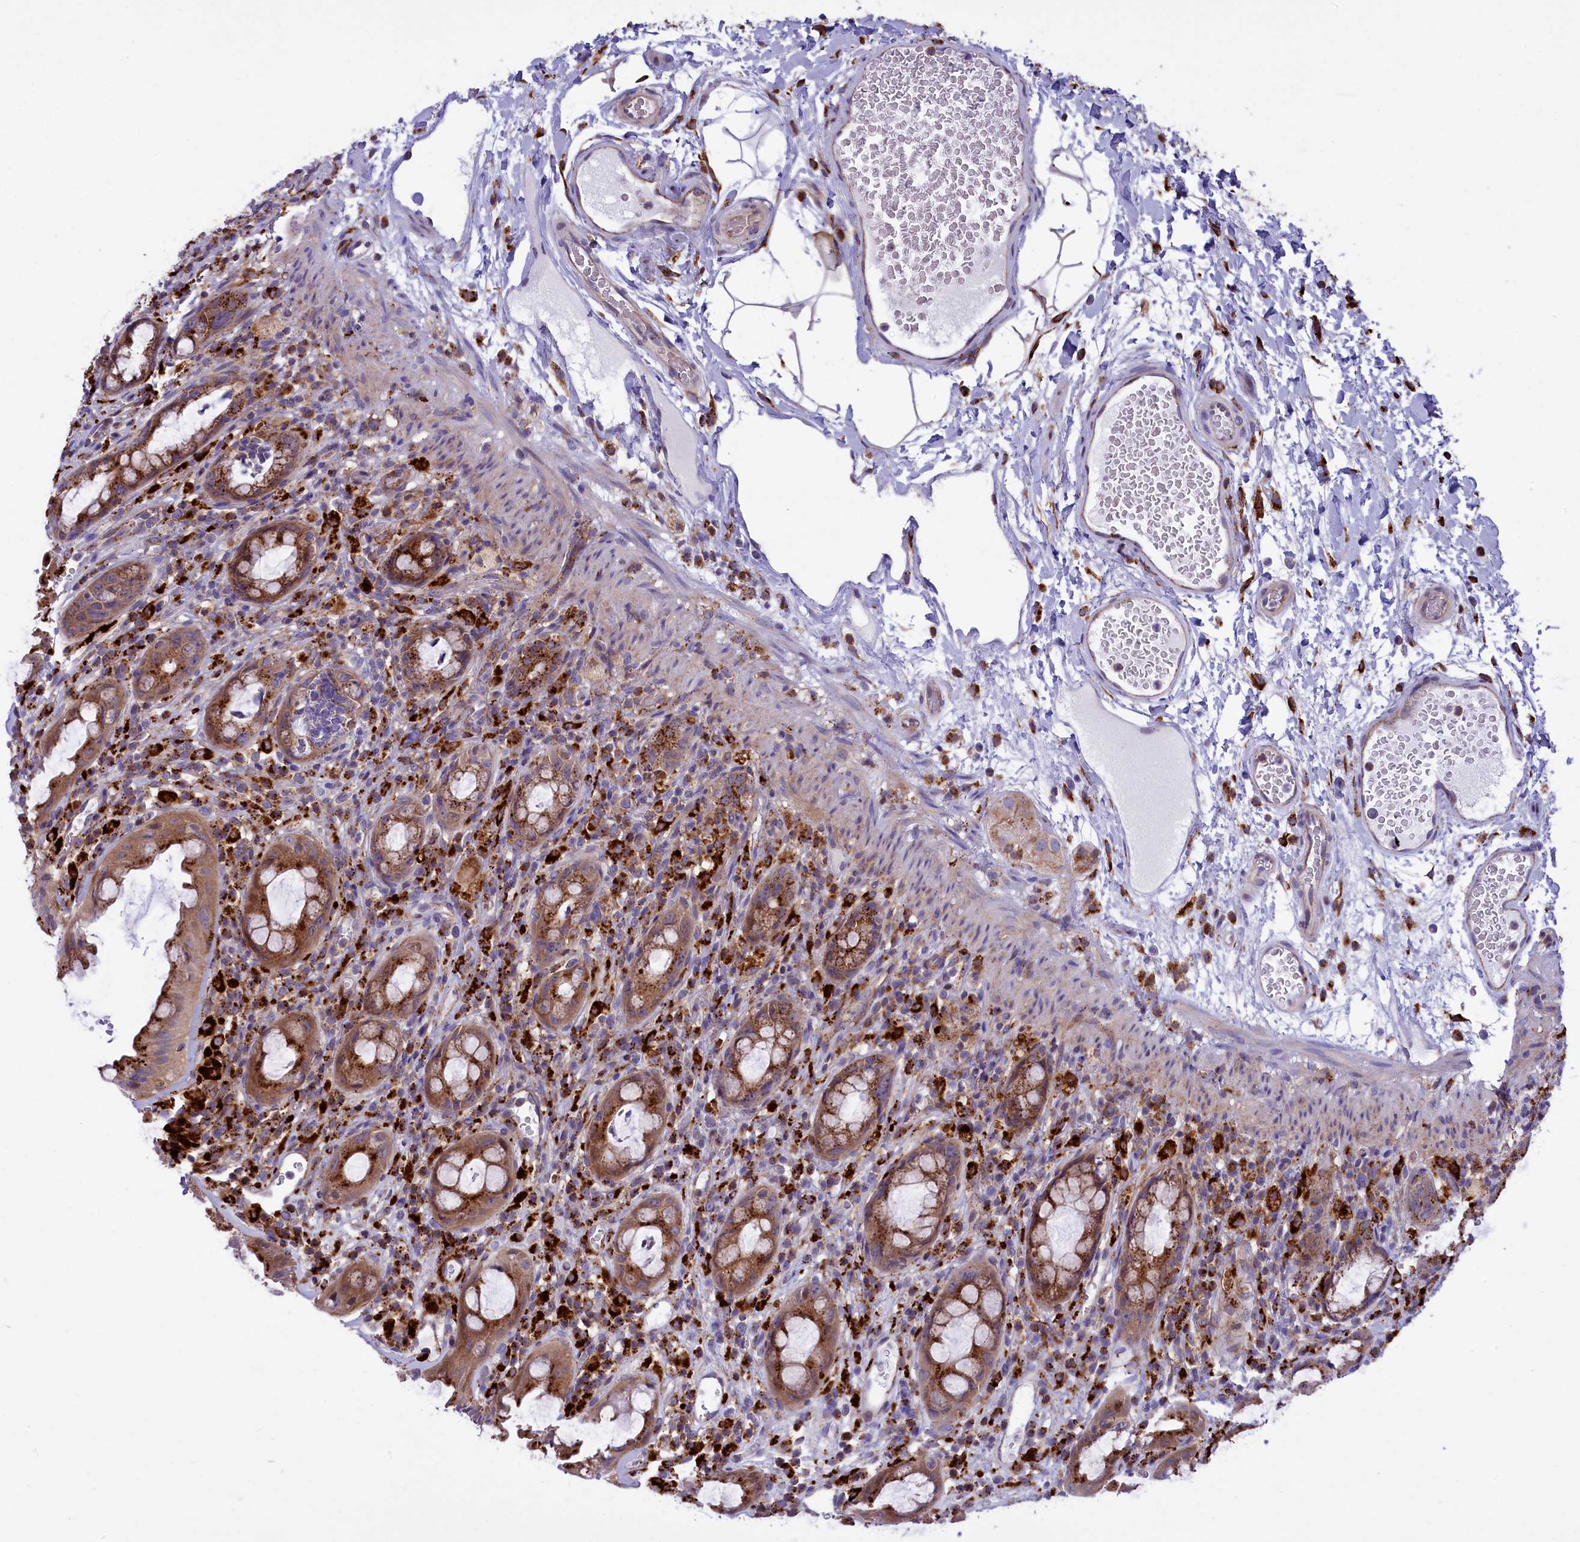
{"staining": {"intensity": "strong", "quantity": ">75%", "location": "cytoplasmic/membranous"}, "tissue": "rectum", "cell_type": "Glandular cells", "image_type": "normal", "snomed": [{"axis": "morphology", "description": "Normal tissue, NOS"}, {"axis": "topography", "description": "Rectum"}], "caption": "The photomicrograph demonstrates staining of unremarkable rectum, revealing strong cytoplasmic/membranous protein staining (brown color) within glandular cells. The staining was performed using DAB, with brown indicating positive protein expression. Nuclei are stained blue with hematoxylin.", "gene": "MAN2B1", "patient": {"sex": "female", "age": 57}}